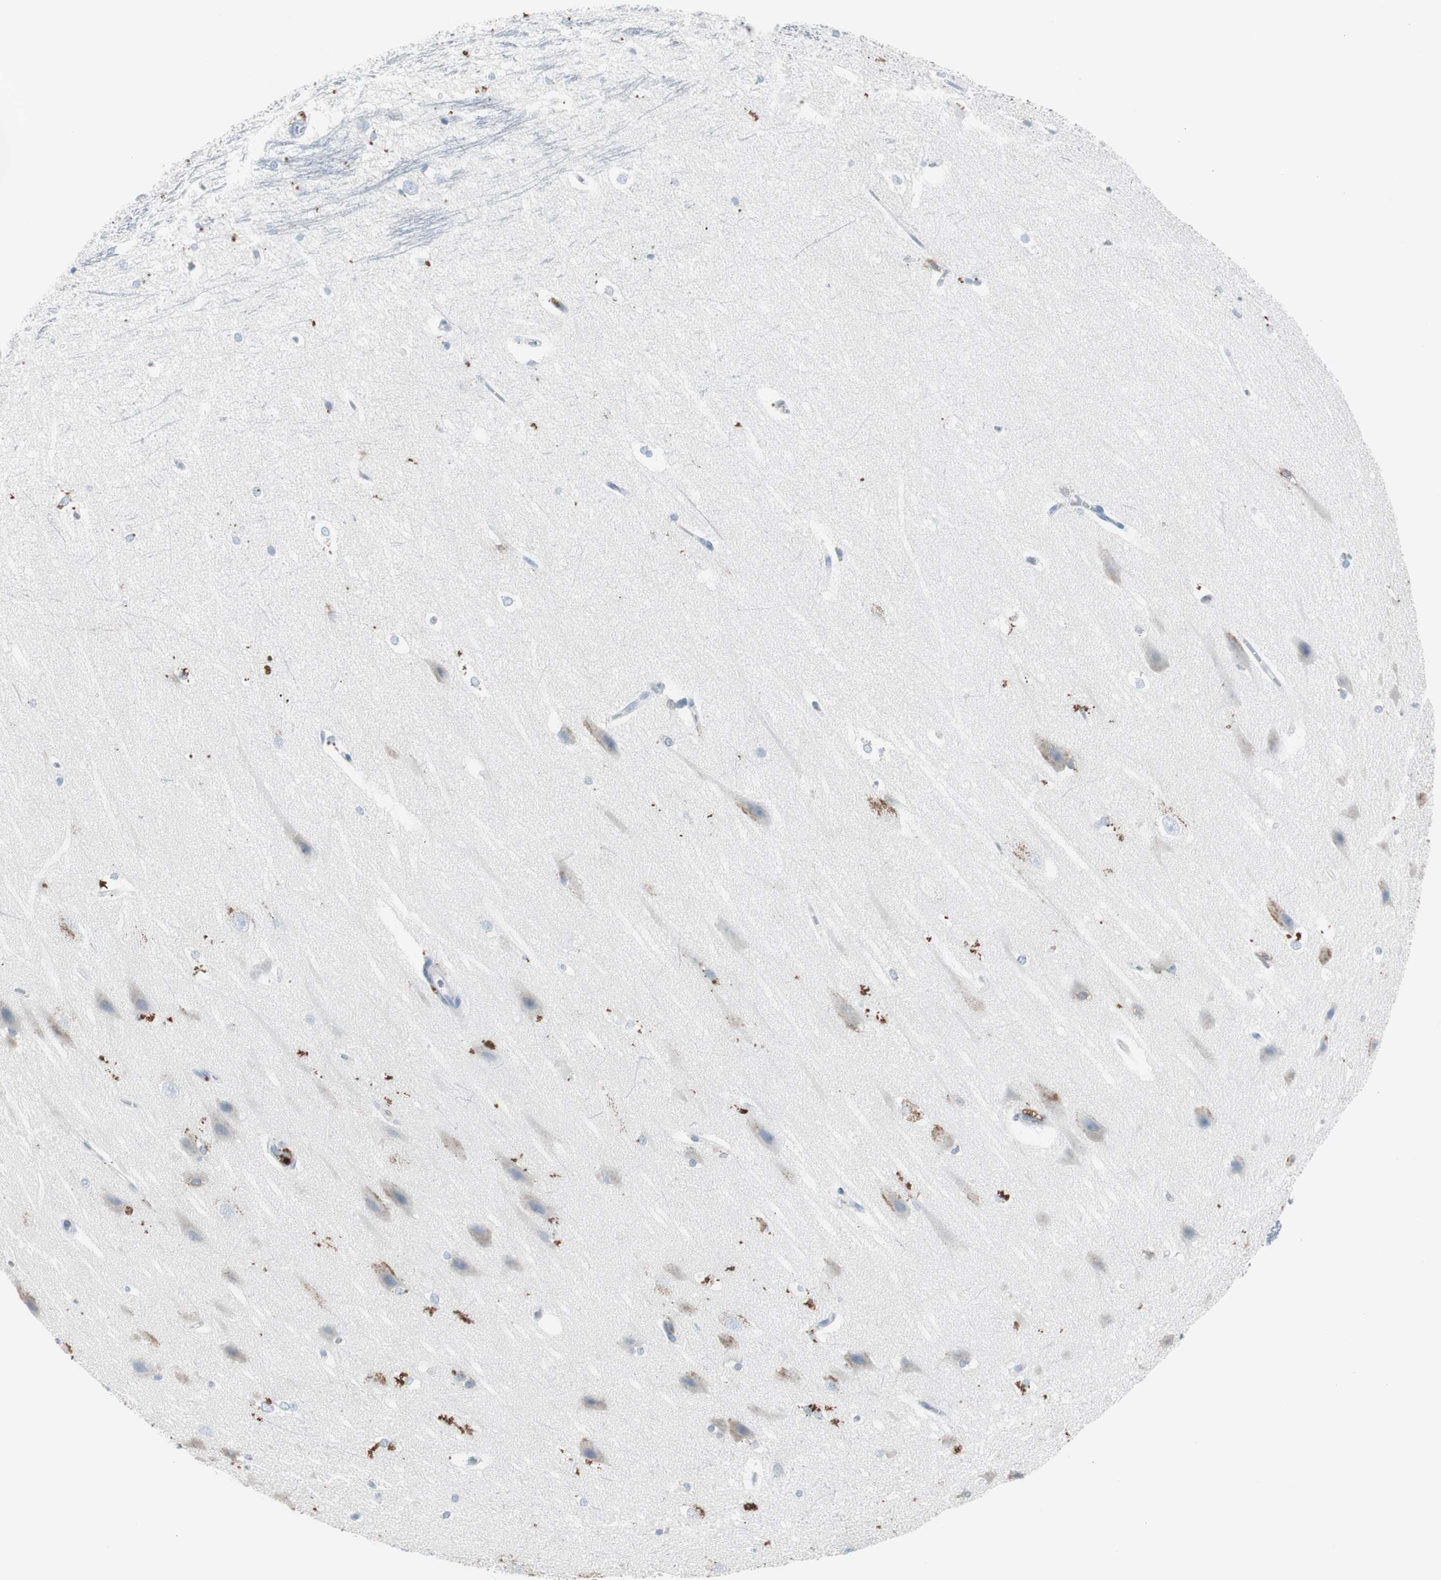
{"staining": {"intensity": "moderate", "quantity": "25%-75%", "location": "cytoplasmic/membranous"}, "tissue": "hippocampus", "cell_type": "Glial cells", "image_type": "normal", "snomed": [{"axis": "morphology", "description": "Normal tissue, NOS"}, {"axis": "topography", "description": "Hippocampus"}], "caption": "Immunohistochemistry (IHC) of benign hippocampus demonstrates medium levels of moderate cytoplasmic/membranous staining in approximately 25%-75% of glial cells.", "gene": "SERPINF1", "patient": {"sex": "female", "age": 19}}